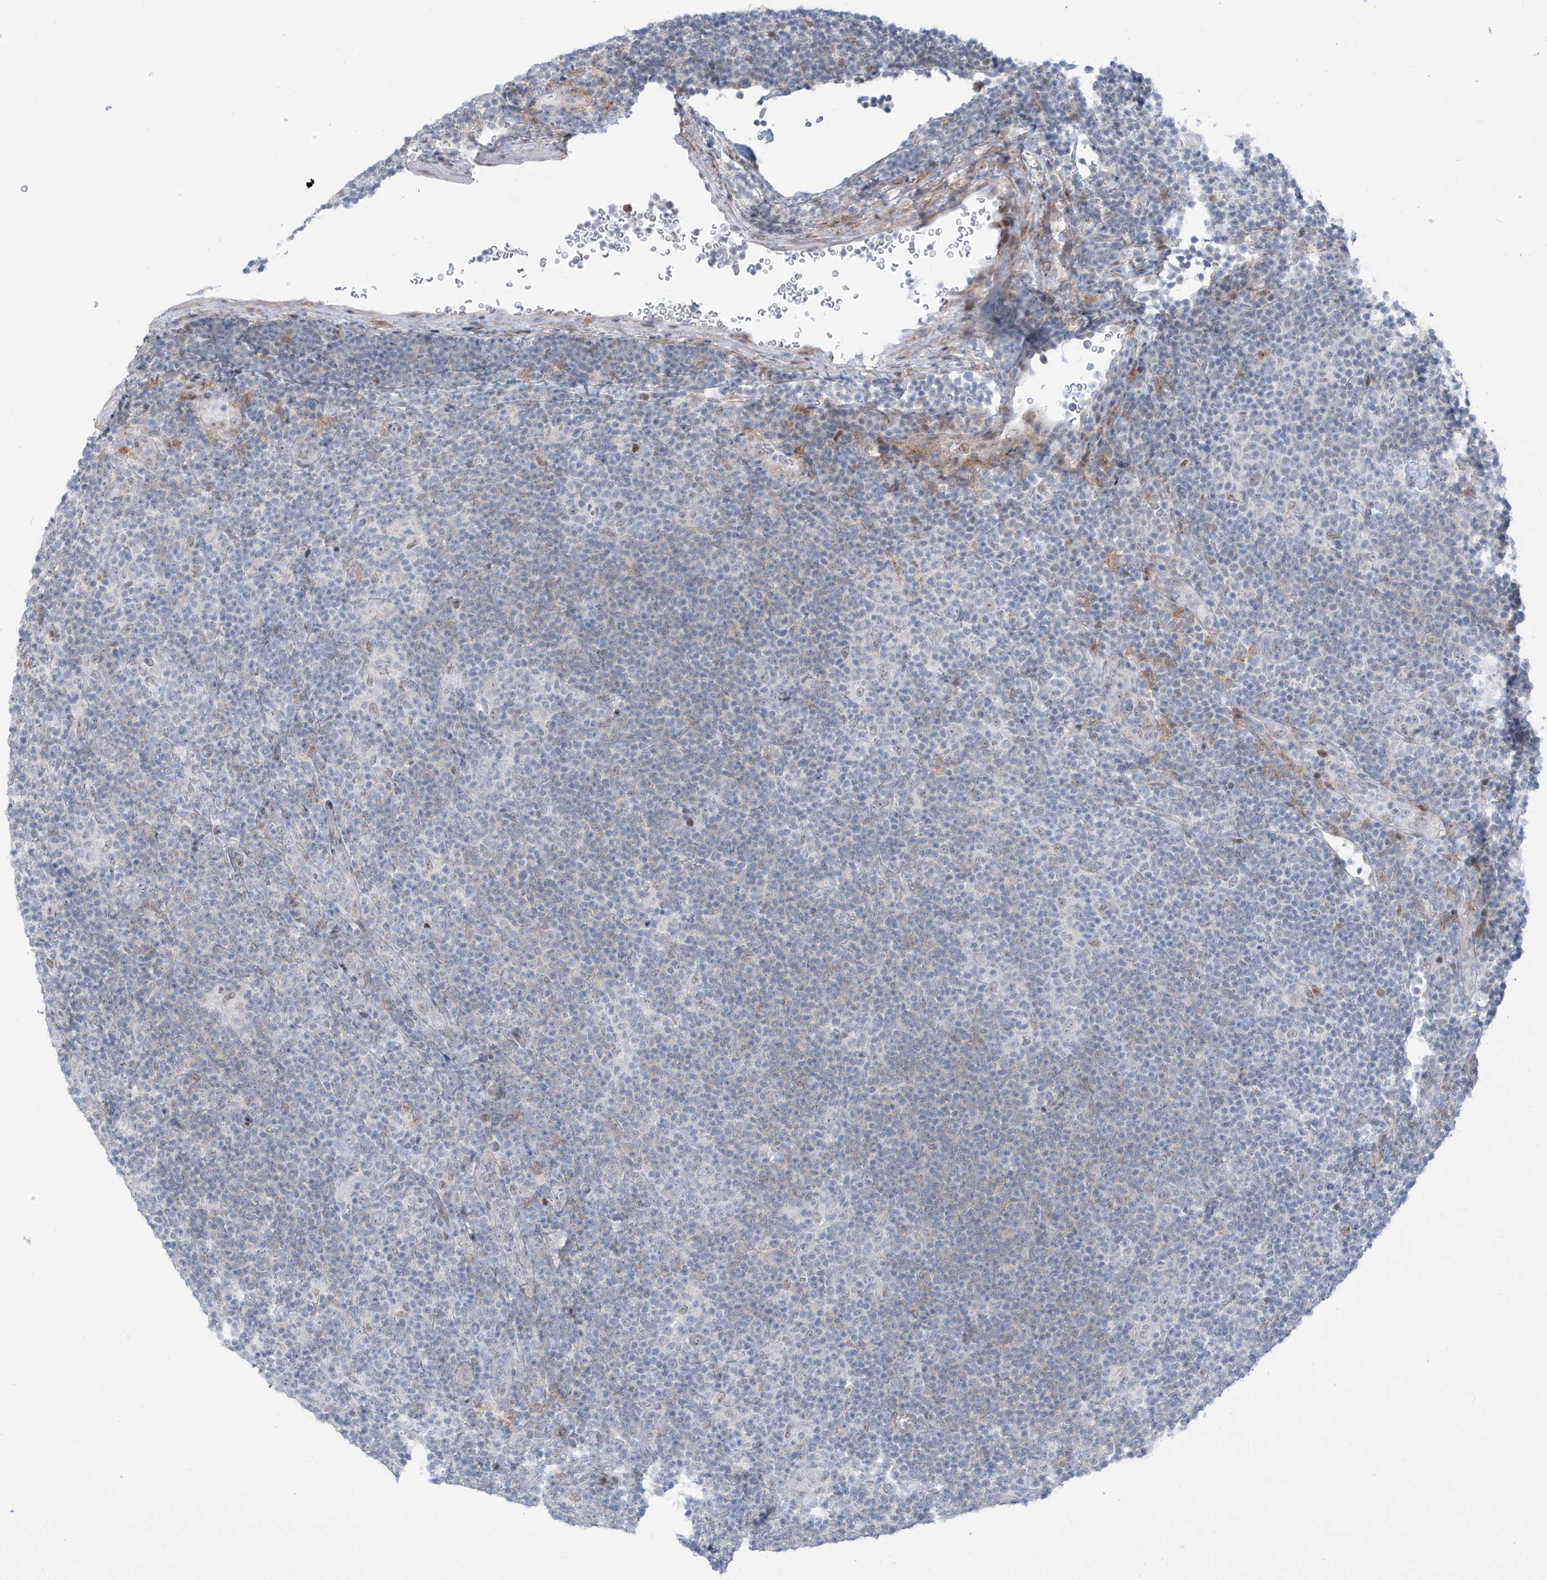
{"staining": {"intensity": "negative", "quantity": "none", "location": "none"}, "tissue": "lymphoma", "cell_type": "Tumor cells", "image_type": "cancer", "snomed": [{"axis": "morphology", "description": "Hodgkin's disease, NOS"}, {"axis": "topography", "description": "Lymph node"}], "caption": "Tumor cells are negative for protein expression in human lymphoma.", "gene": "LIN9", "patient": {"sex": "female", "age": 57}}